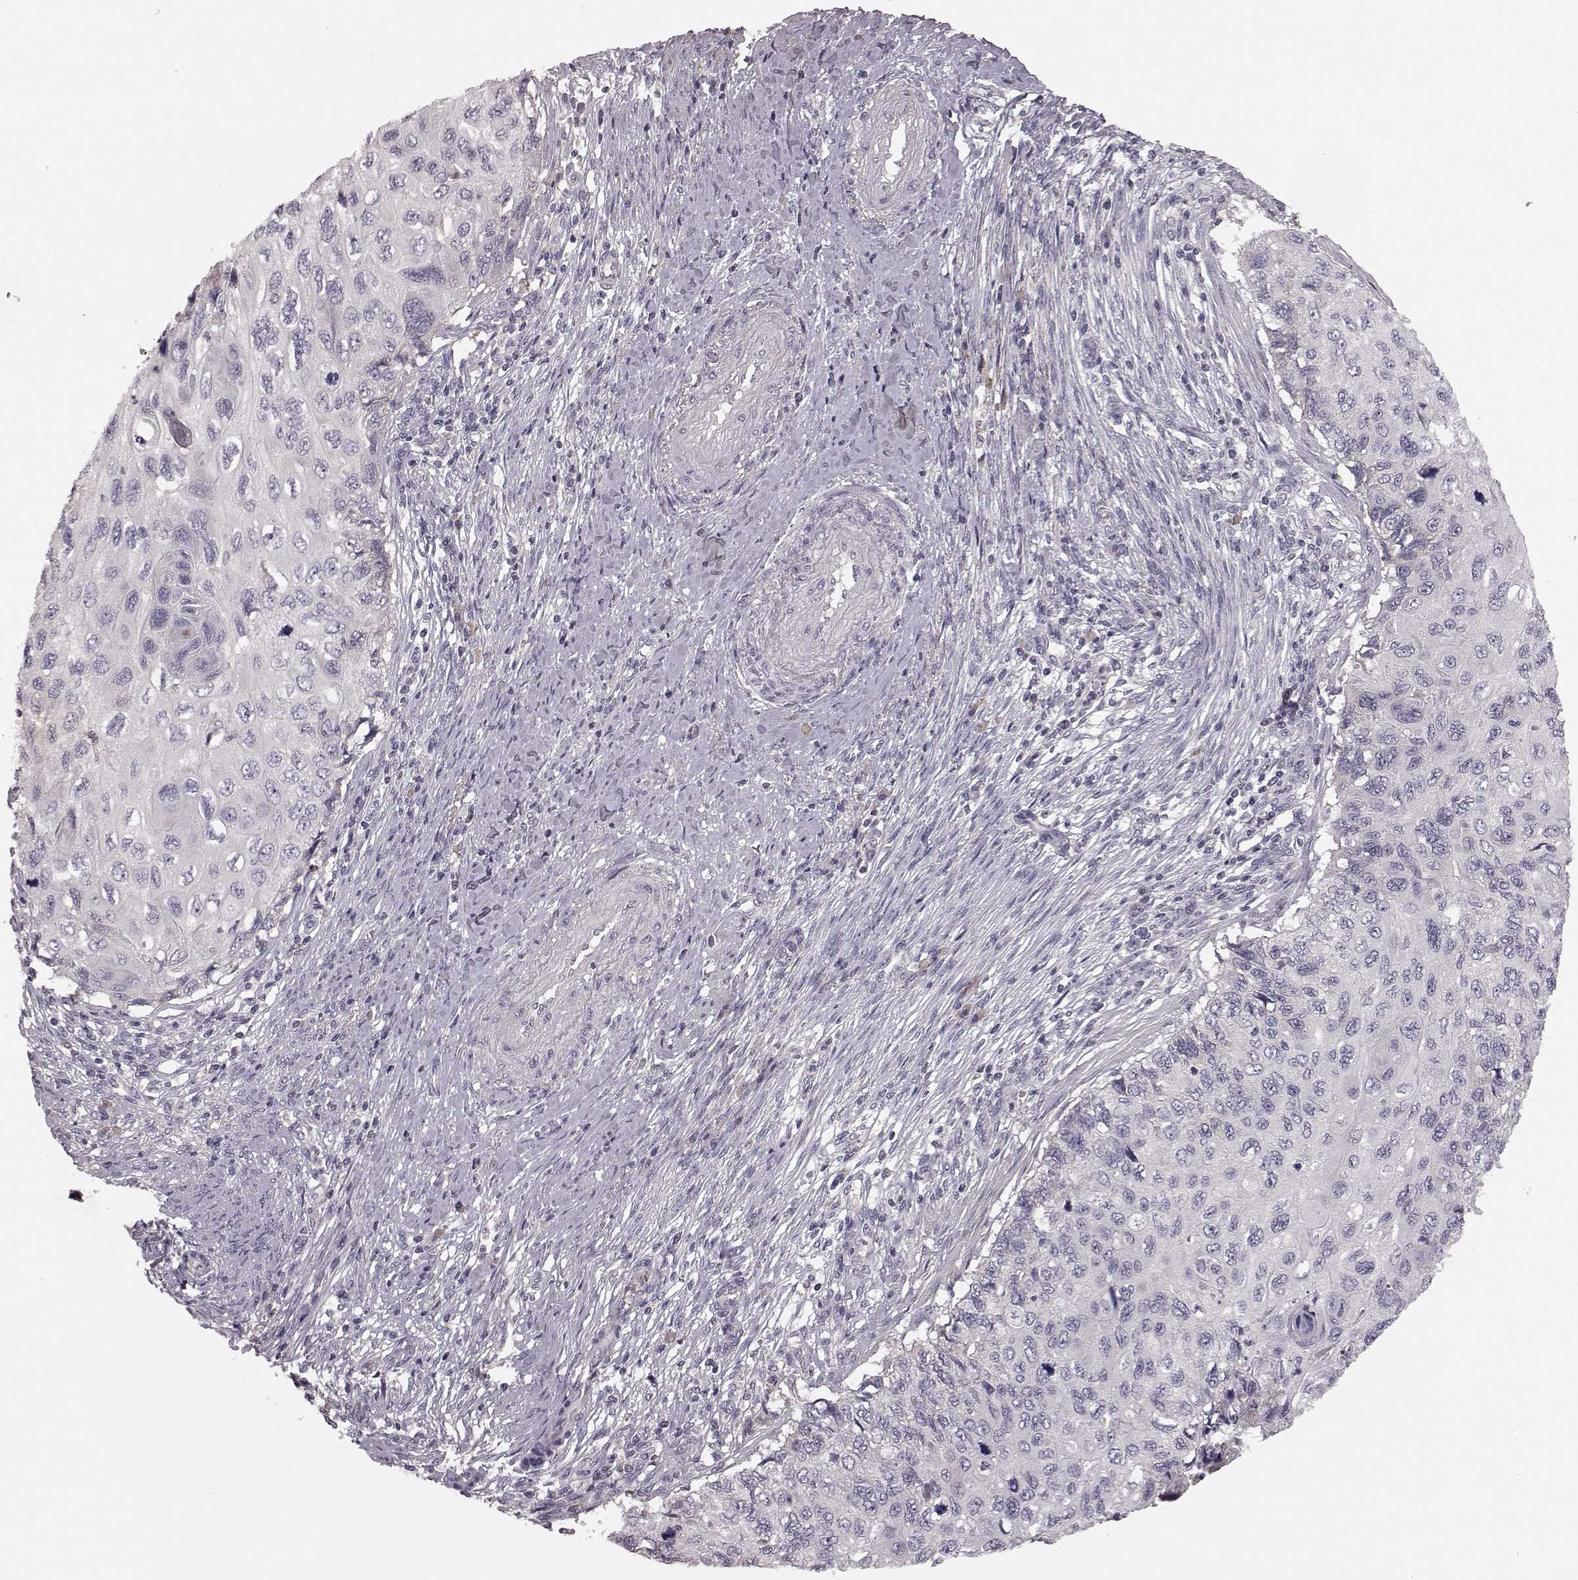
{"staining": {"intensity": "negative", "quantity": "none", "location": "none"}, "tissue": "cervical cancer", "cell_type": "Tumor cells", "image_type": "cancer", "snomed": [{"axis": "morphology", "description": "Squamous cell carcinoma, NOS"}, {"axis": "topography", "description": "Cervix"}], "caption": "Protein analysis of cervical squamous cell carcinoma demonstrates no significant expression in tumor cells.", "gene": "SLC22A18", "patient": {"sex": "female", "age": 70}}